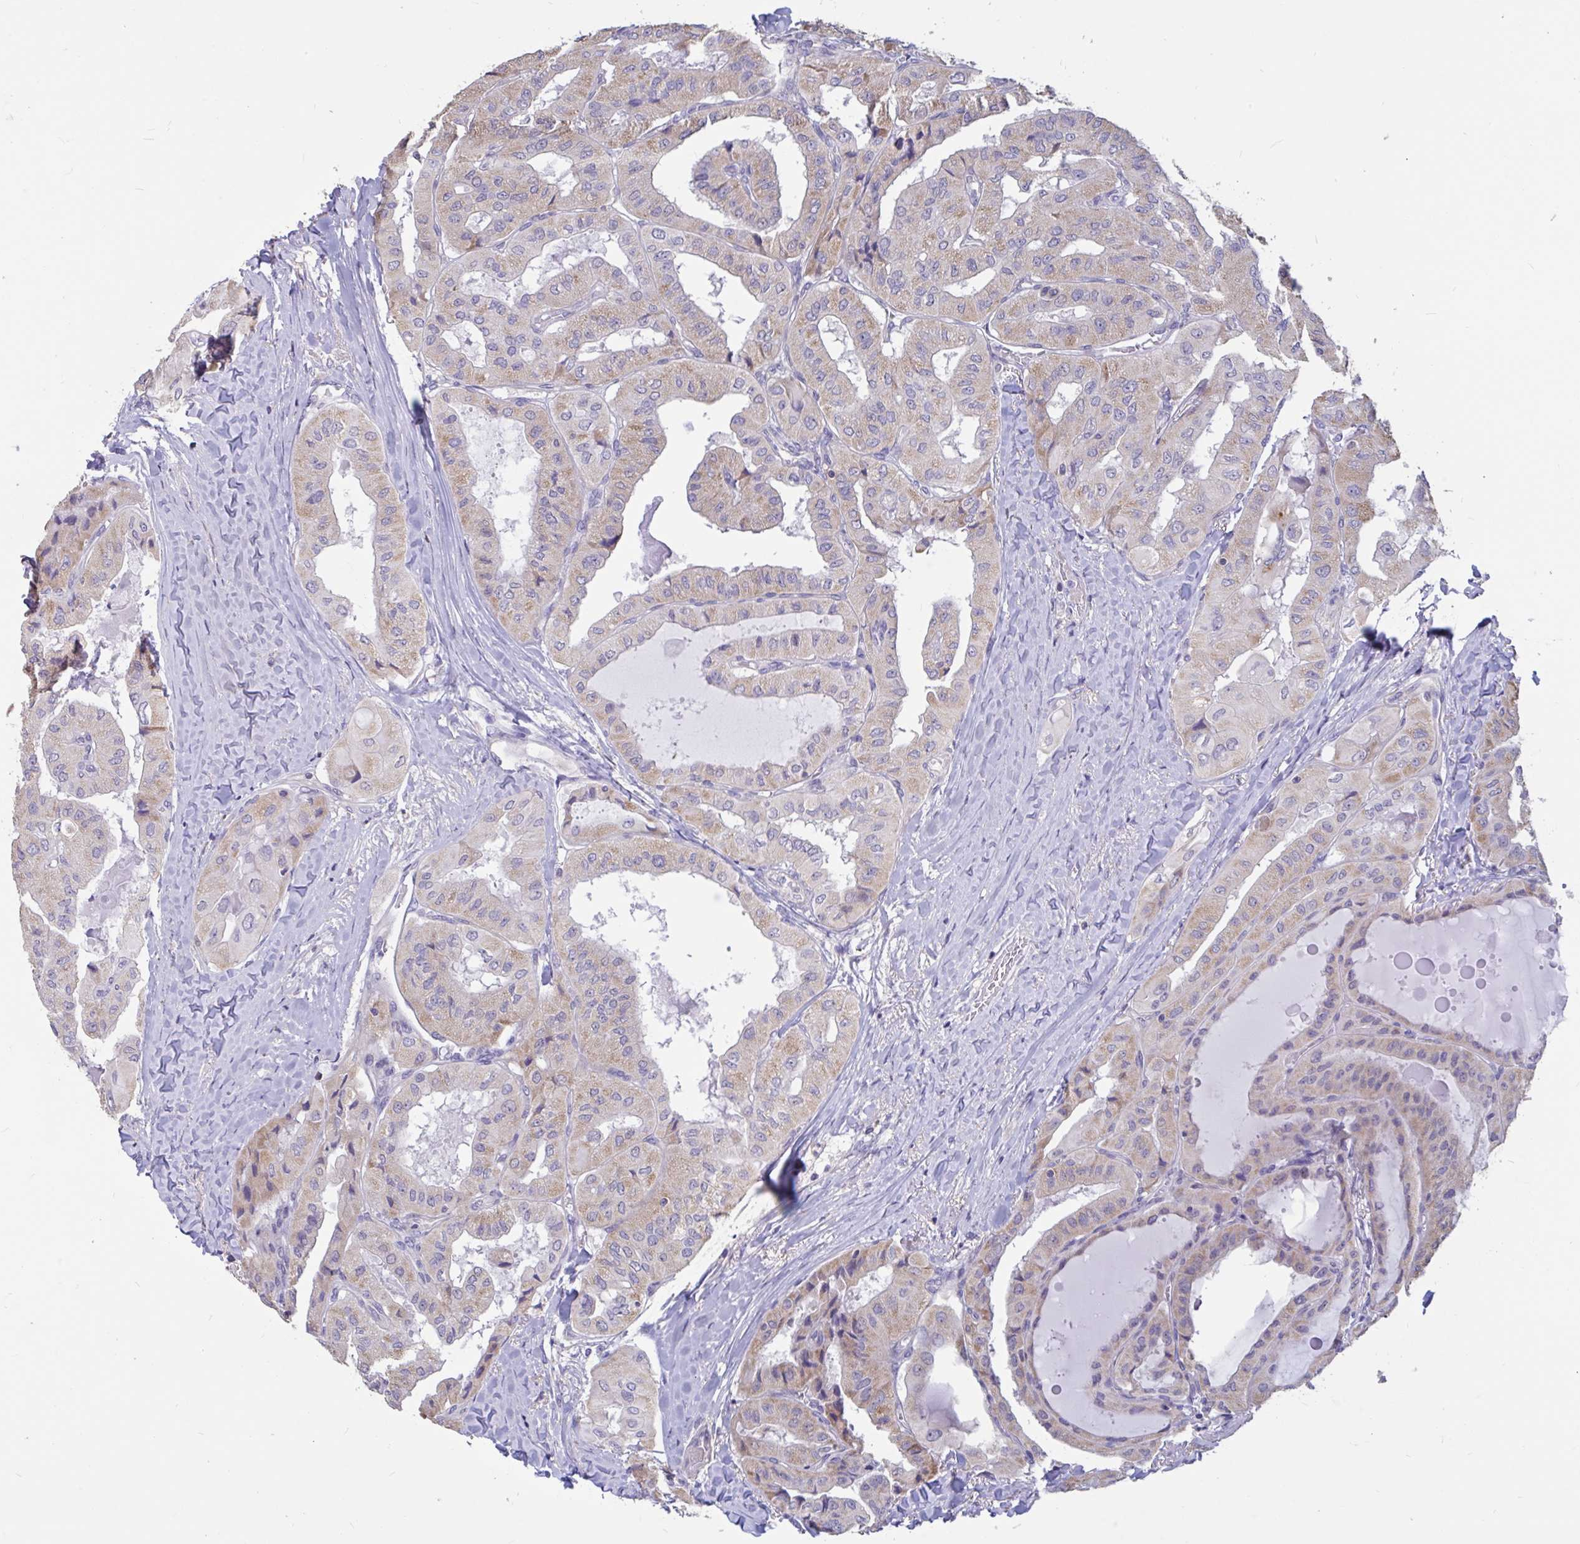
{"staining": {"intensity": "weak", "quantity": "25%-75%", "location": "cytoplasmic/membranous"}, "tissue": "thyroid cancer", "cell_type": "Tumor cells", "image_type": "cancer", "snomed": [{"axis": "morphology", "description": "Normal tissue, NOS"}, {"axis": "morphology", "description": "Papillary adenocarcinoma, NOS"}, {"axis": "topography", "description": "Thyroid gland"}], "caption": "Papillary adenocarcinoma (thyroid) was stained to show a protein in brown. There is low levels of weak cytoplasmic/membranous staining in approximately 25%-75% of tumor cells.", "gene": "DDX39A", "patient": {"sex": "female", "age": 59}}